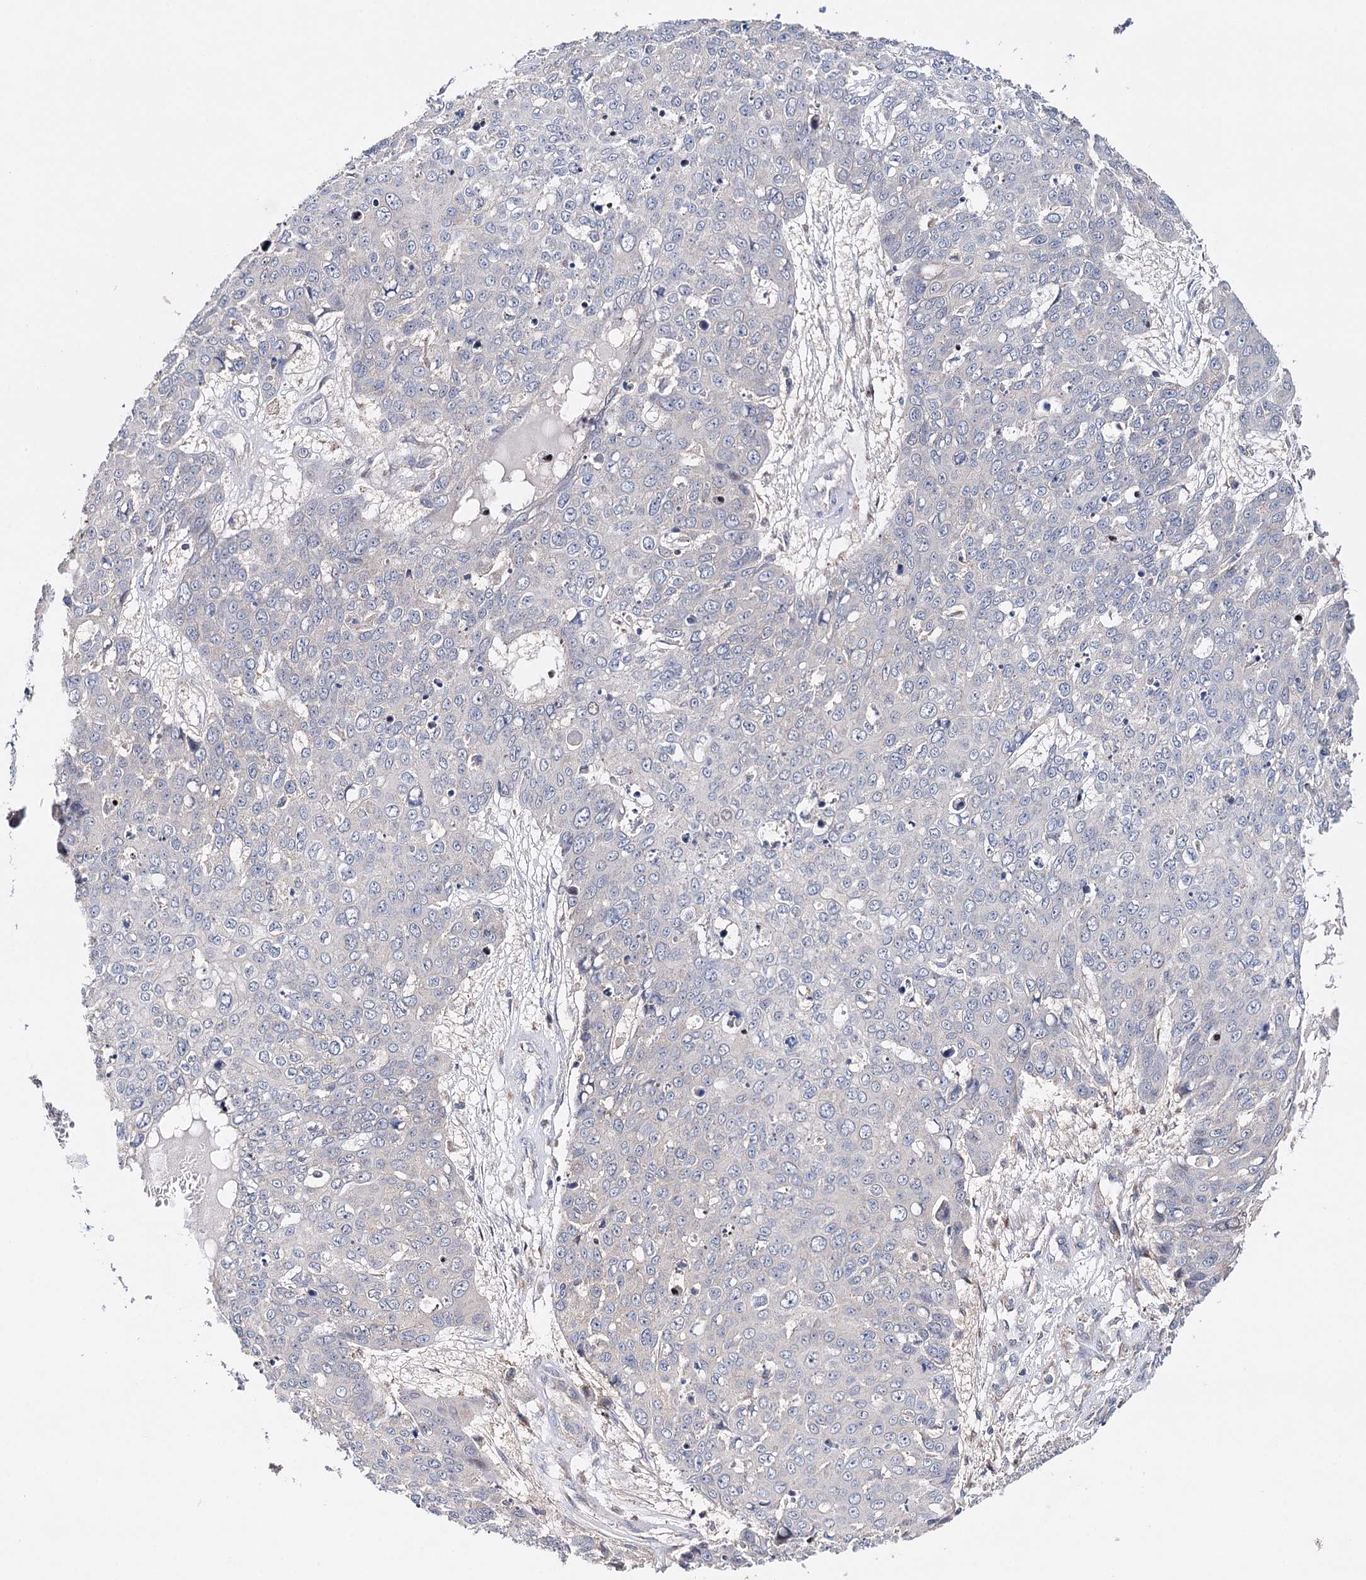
{"staining": {"intensity": "negative", "quantity": "none", "location": "none"}, "tissue": "skin cancer", "cell_type": "Tumor cells", "image_type": "cancer", "snomed": [{"axis": "morphology", "description": "Squamous cell carcinoma, NOS"}, {"axis": "topography", "description": "Skin"}], "caption": "This is an immunohistochemistry histopathology image of human skin cancer (squamous cell carcinoma). There is no expression in tumor cells.", "gene": "CFAP46", "patient": {"sex": "male", "age": 71}}